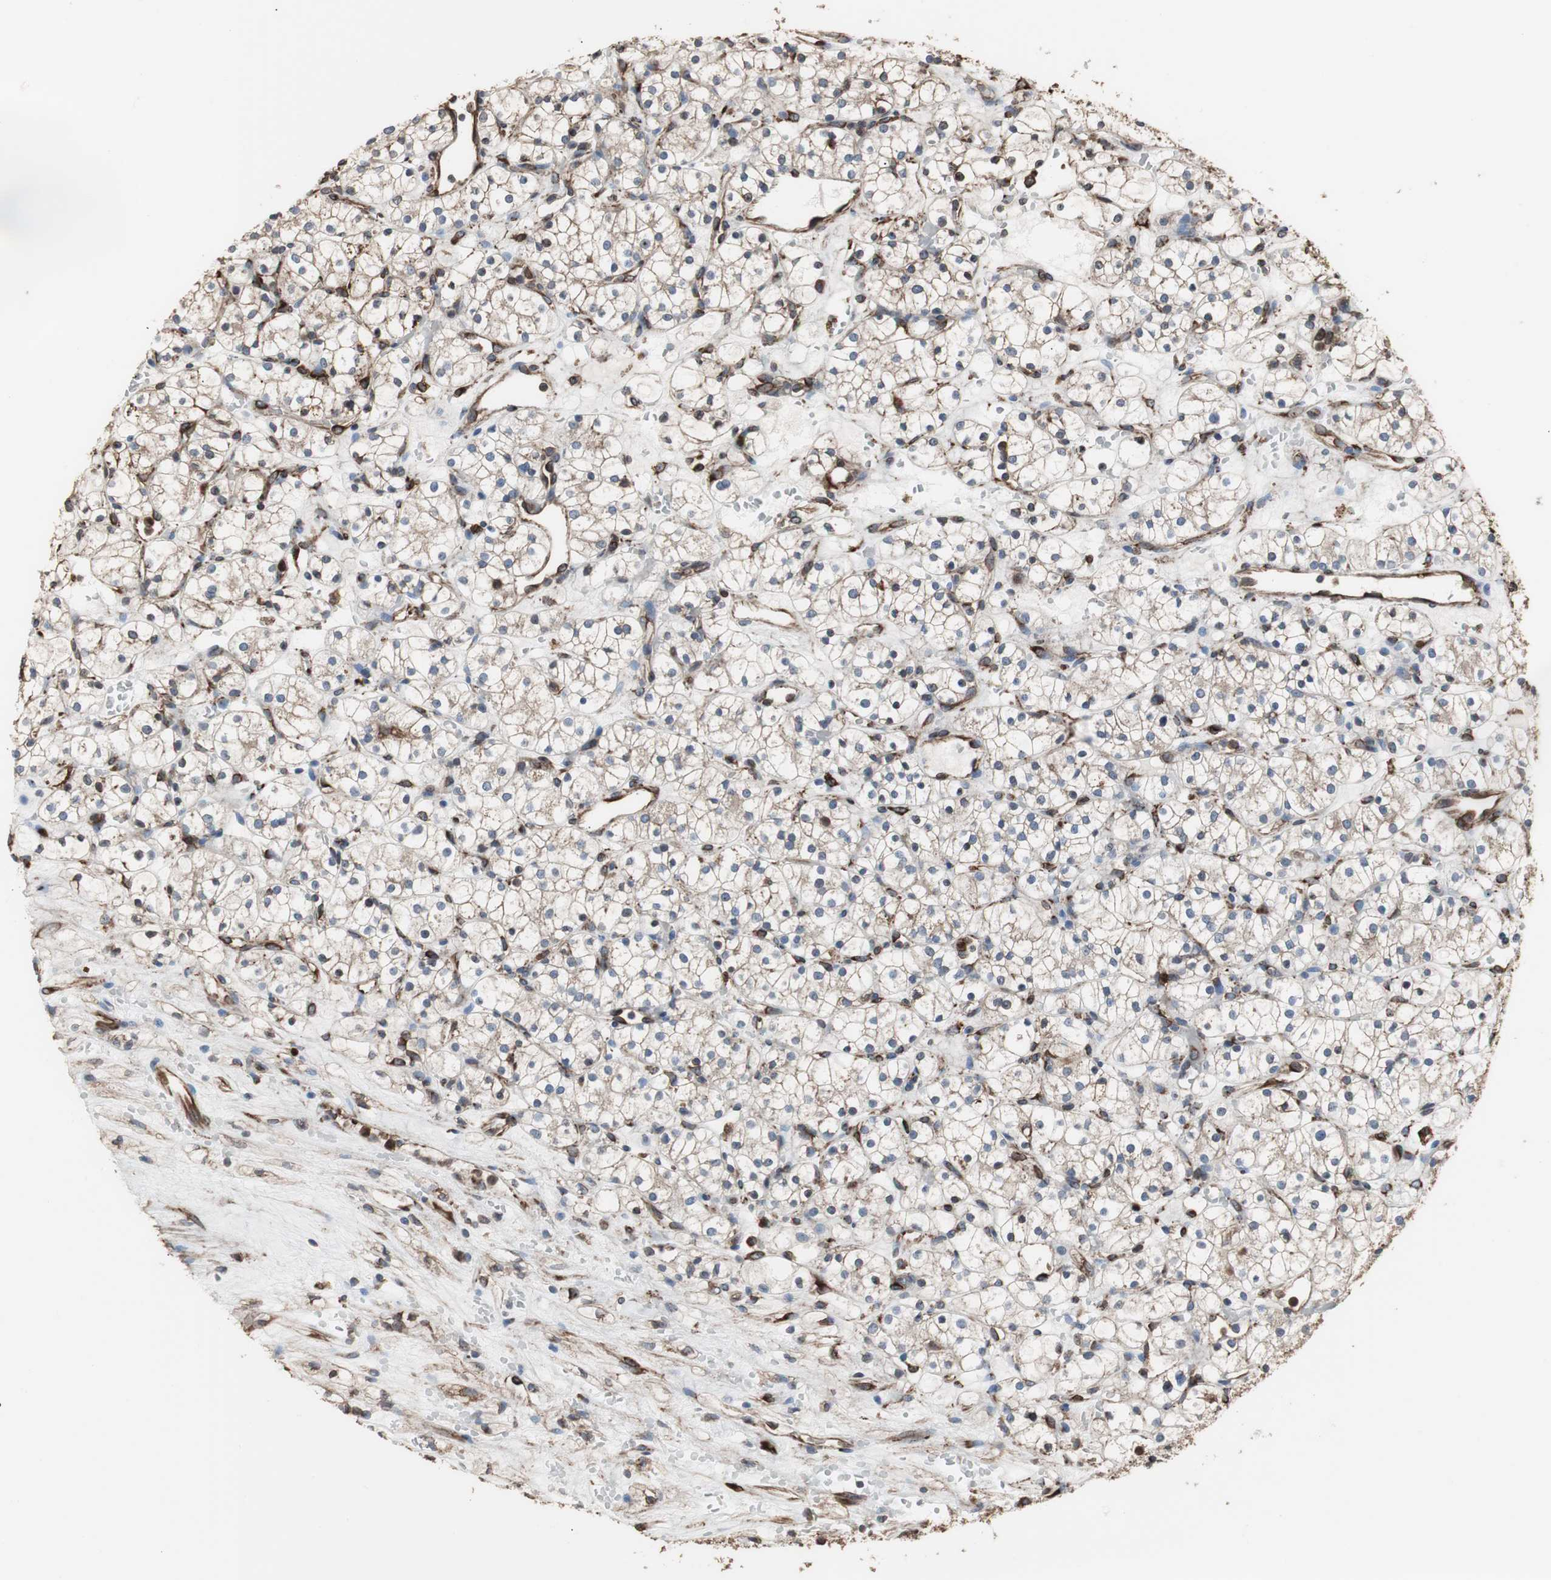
{"staining": {"intensity": "weak", "quantity": ">75%", "location": "cytoplasmic/membranous"}, "tissue": "renal cancer", "cell_type": "Tumor cells", "image_type": "cancer", "snomed": [{"axis": "morphology", "description": "Adenocarcinoma, NOS"}, {"axis": "topography", "description": "Kidney"}], "caption": "Human renal adenocarcinoma stained for a protein (brown) shows weak cytoplasmic/membranous positive positivity in about >75% of tumor cells.", "gene": "CALU", "patient": {"sex": "female", "age": 60}}